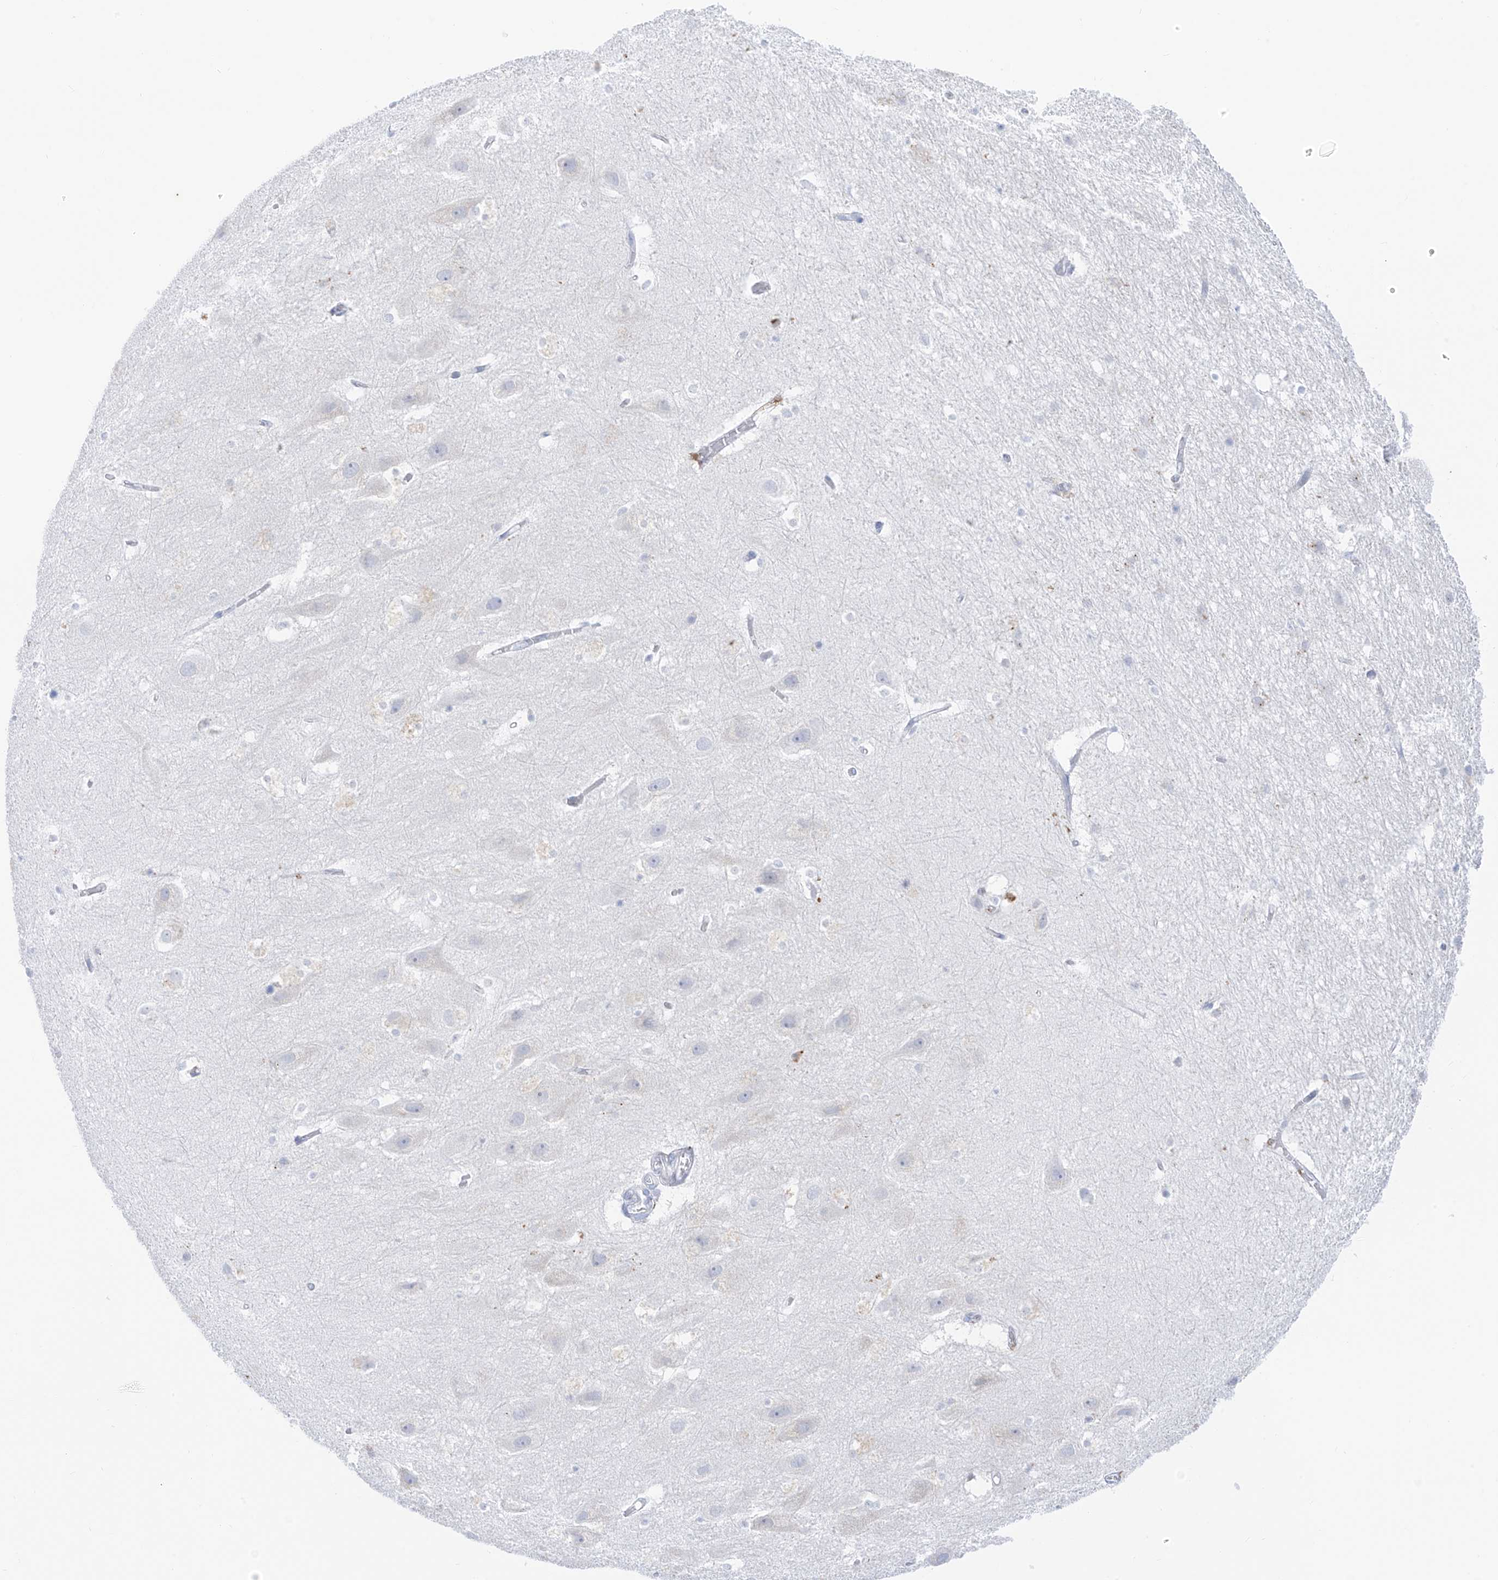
{"staining": {"intensity": "negative", "quantity": "none", "location": "none"}, "tissue": "hippocampus", "cell_type": "Glial cells", "image_type": "normal", "snomed": [{"axis": "morphology", "description": "Normal tissue, NOS"}, {"axis": "topography", "description": "Hippocampus"}], "caption": "Immunohistochemistry of normal human hippocampus reveals no expression in glial cells. (Stains: DAB IHC with hematoxylin counter stain, Microscopy: brightfield microscopy at high magnification).", "gene": "PSPH", "patient": {"sex": "female", "age": 52}}